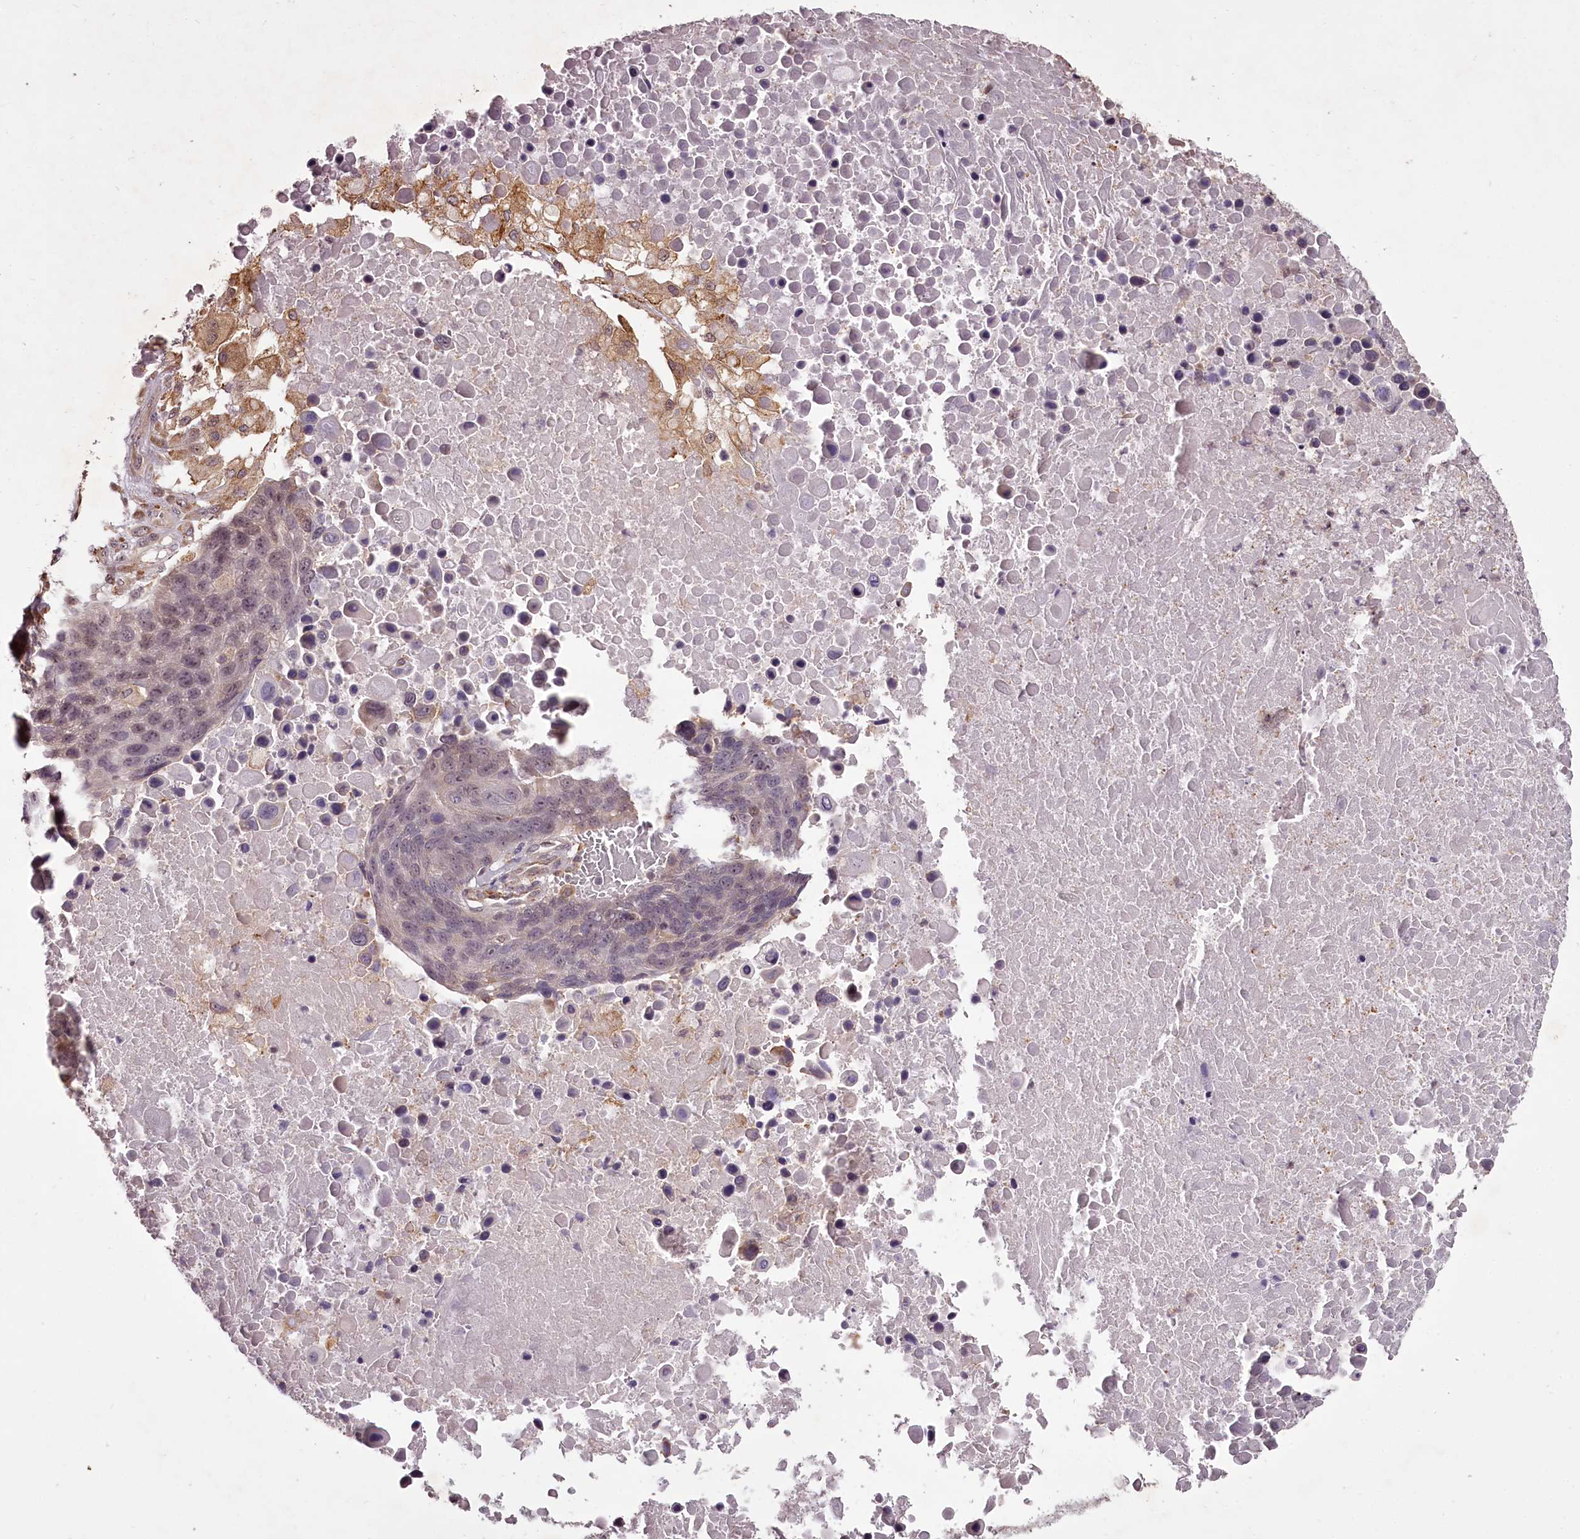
{"staining": {"intensity": "negative", "quantity": "none", "location": "none"}, "tissue": "lung cancer", "cell_type": "Tumor cells", "image_type": "cancer", "snomed": [{"axis": "morphology", "description": "Normal tissue, NOS"}, {"axis": "morphology", "description": "Squamous cell carcinoma, NOS"}, {"axis": "topography", "description": "Lymph node"}, {"axis": "topography", "description": "Lung"}], "caption": "Immunohistochemical staining of squamous cell carcinoma (lung) shows no significant staining in tumor cells.", "gene": "CCDC92", "patient": {"sex": "male", "age": 66}}